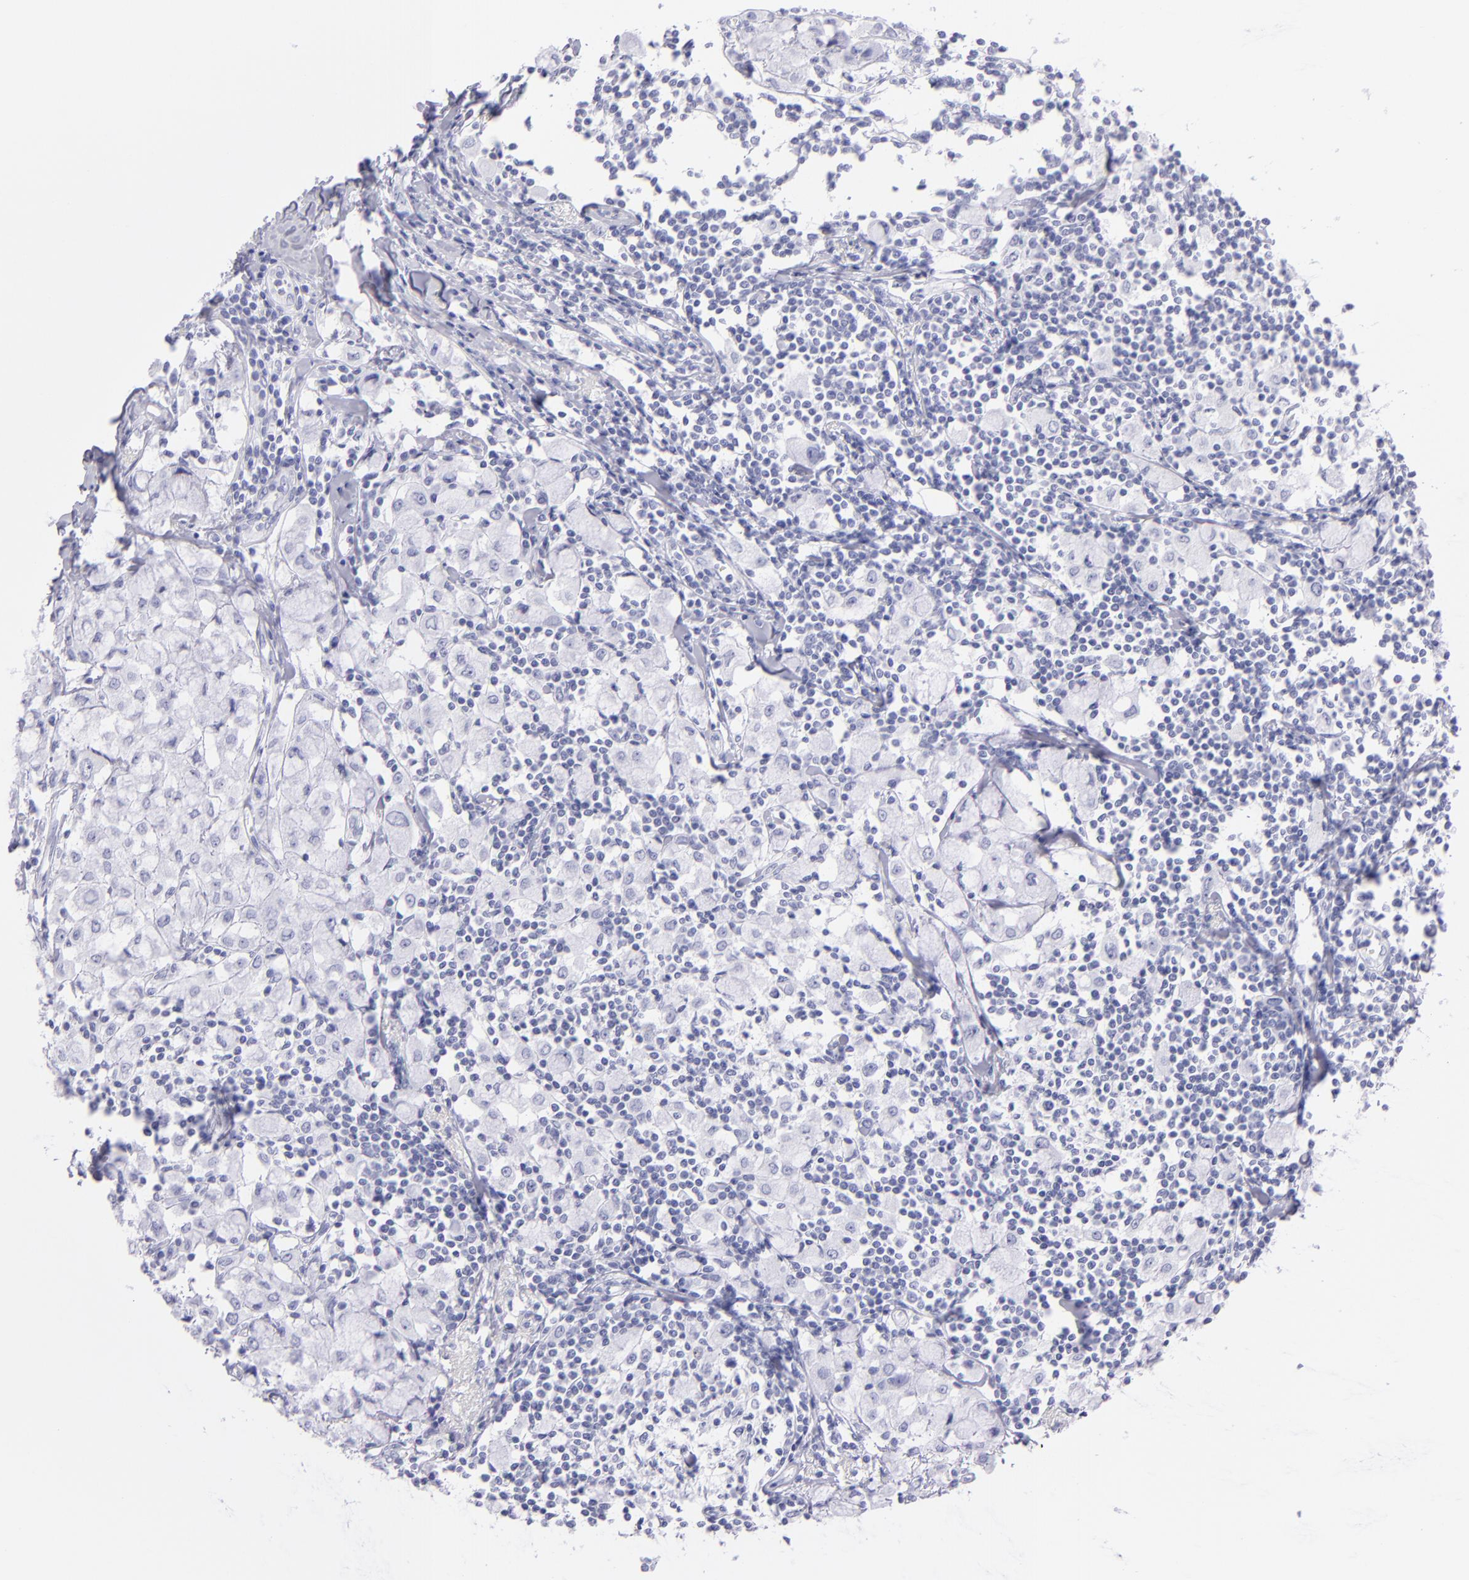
{"staining": {"intensity": "negative", "quantity": "none", "location": "none"}, "tissue": "breast cancer", "cell_type": "Tumor cells", "image_type": "cancer", "snomed": [{"axis": "morphology", "description": "Lobular carcinoma"}, {"axis": "topography", "description": "Breast"}], "caption": "There is no significant positivity in tumor cells of breast cancer (lobular carcinoma).", "gene": "PRPH", "patient": {"sex": "female", "age": 85}}